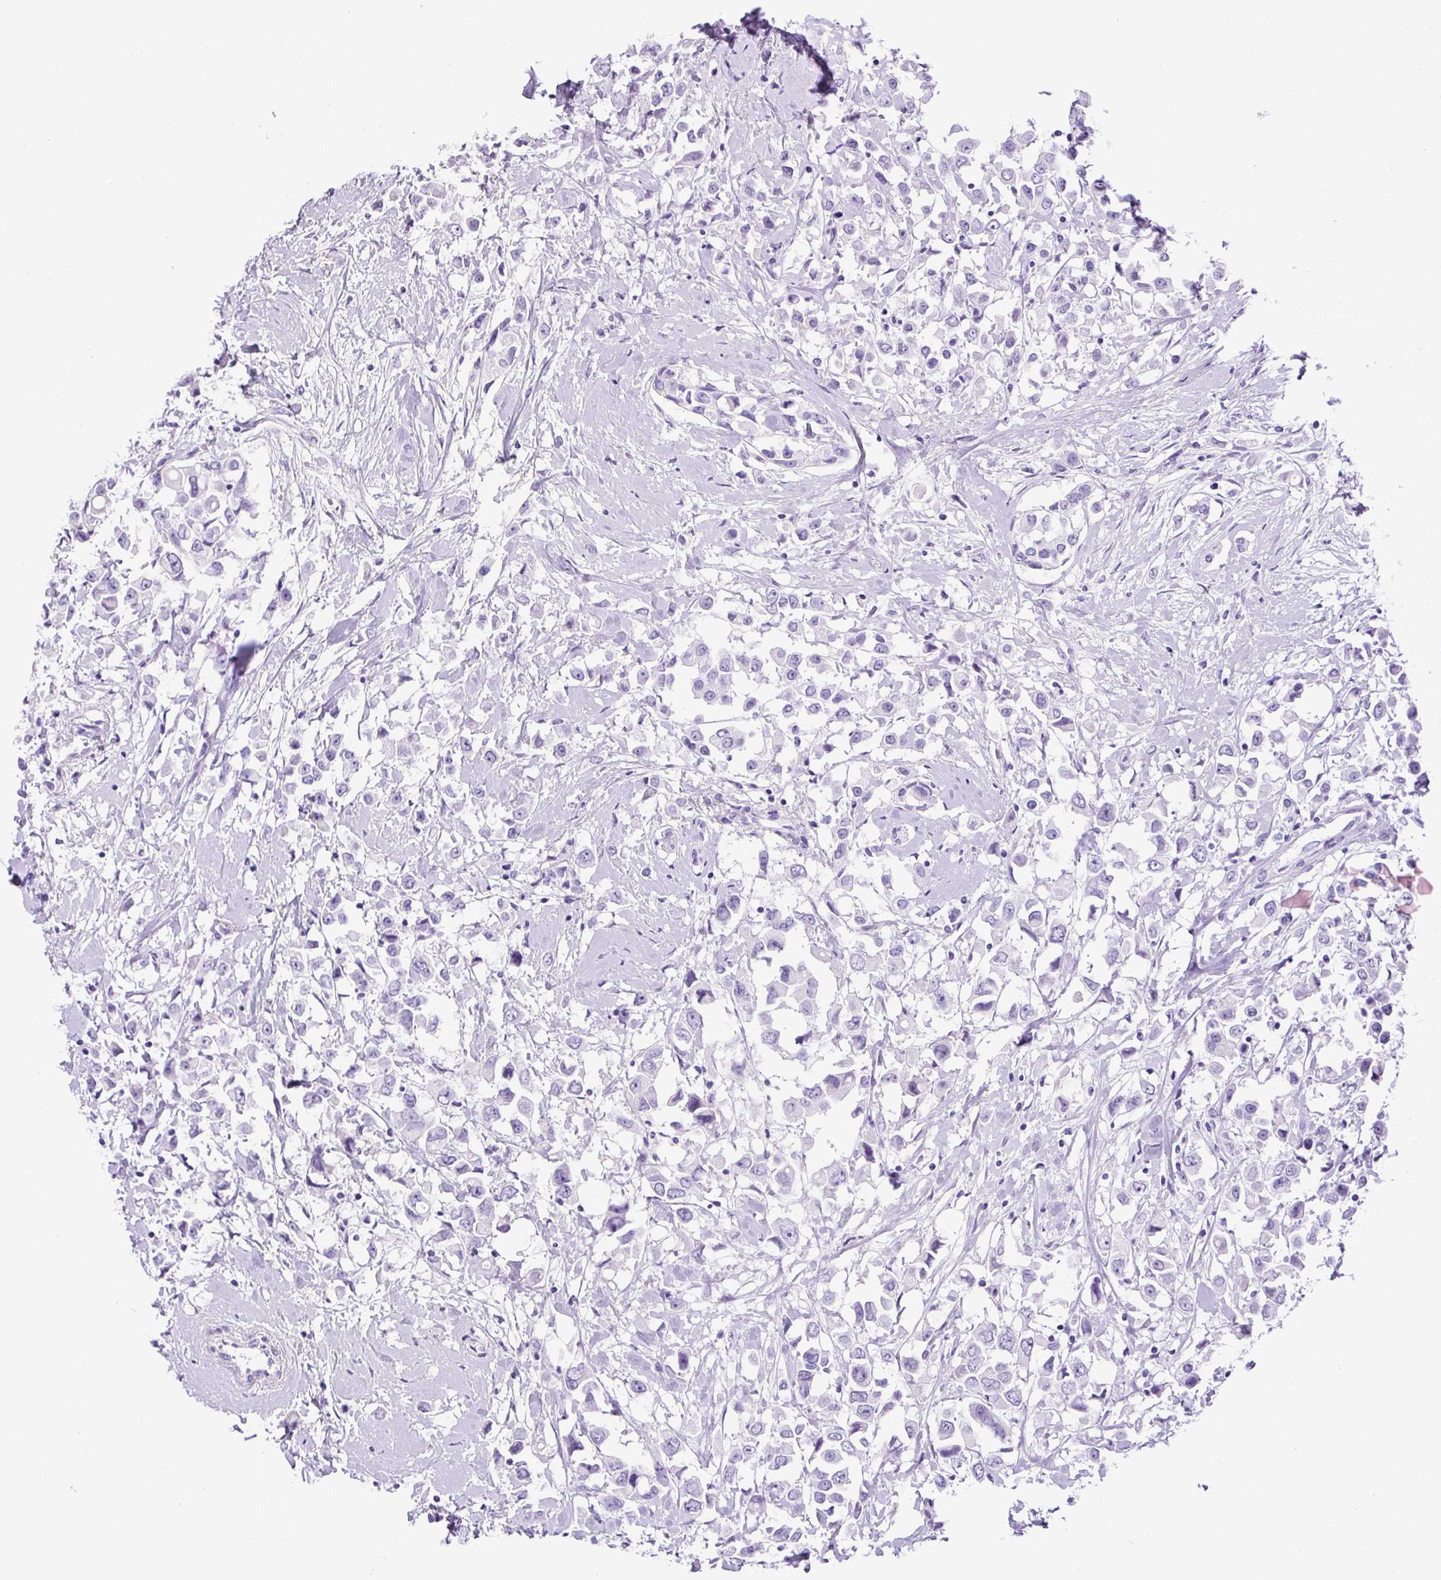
{"staining": {"intensity": "negative", "quantity": "none", "location": "none"}, "tissue": "breast cancer", "cell_type": "Tumor cells", "image_type": "cancer", "snomed": [{"axis": "morphology", "description": "Duct carcinoma"}, {"axis": "topography", "description": "Breast"}], "caption": "The histopathology image displays no significant staining in tumor cells of breast cancer. (Brightfield microscopy of DAB (3,3'-diaminobenzidine) immunohistochemistry (IHC) at high magnification).", "gene": "UPP1", "patient": {"sex": "female", "age": 61}}